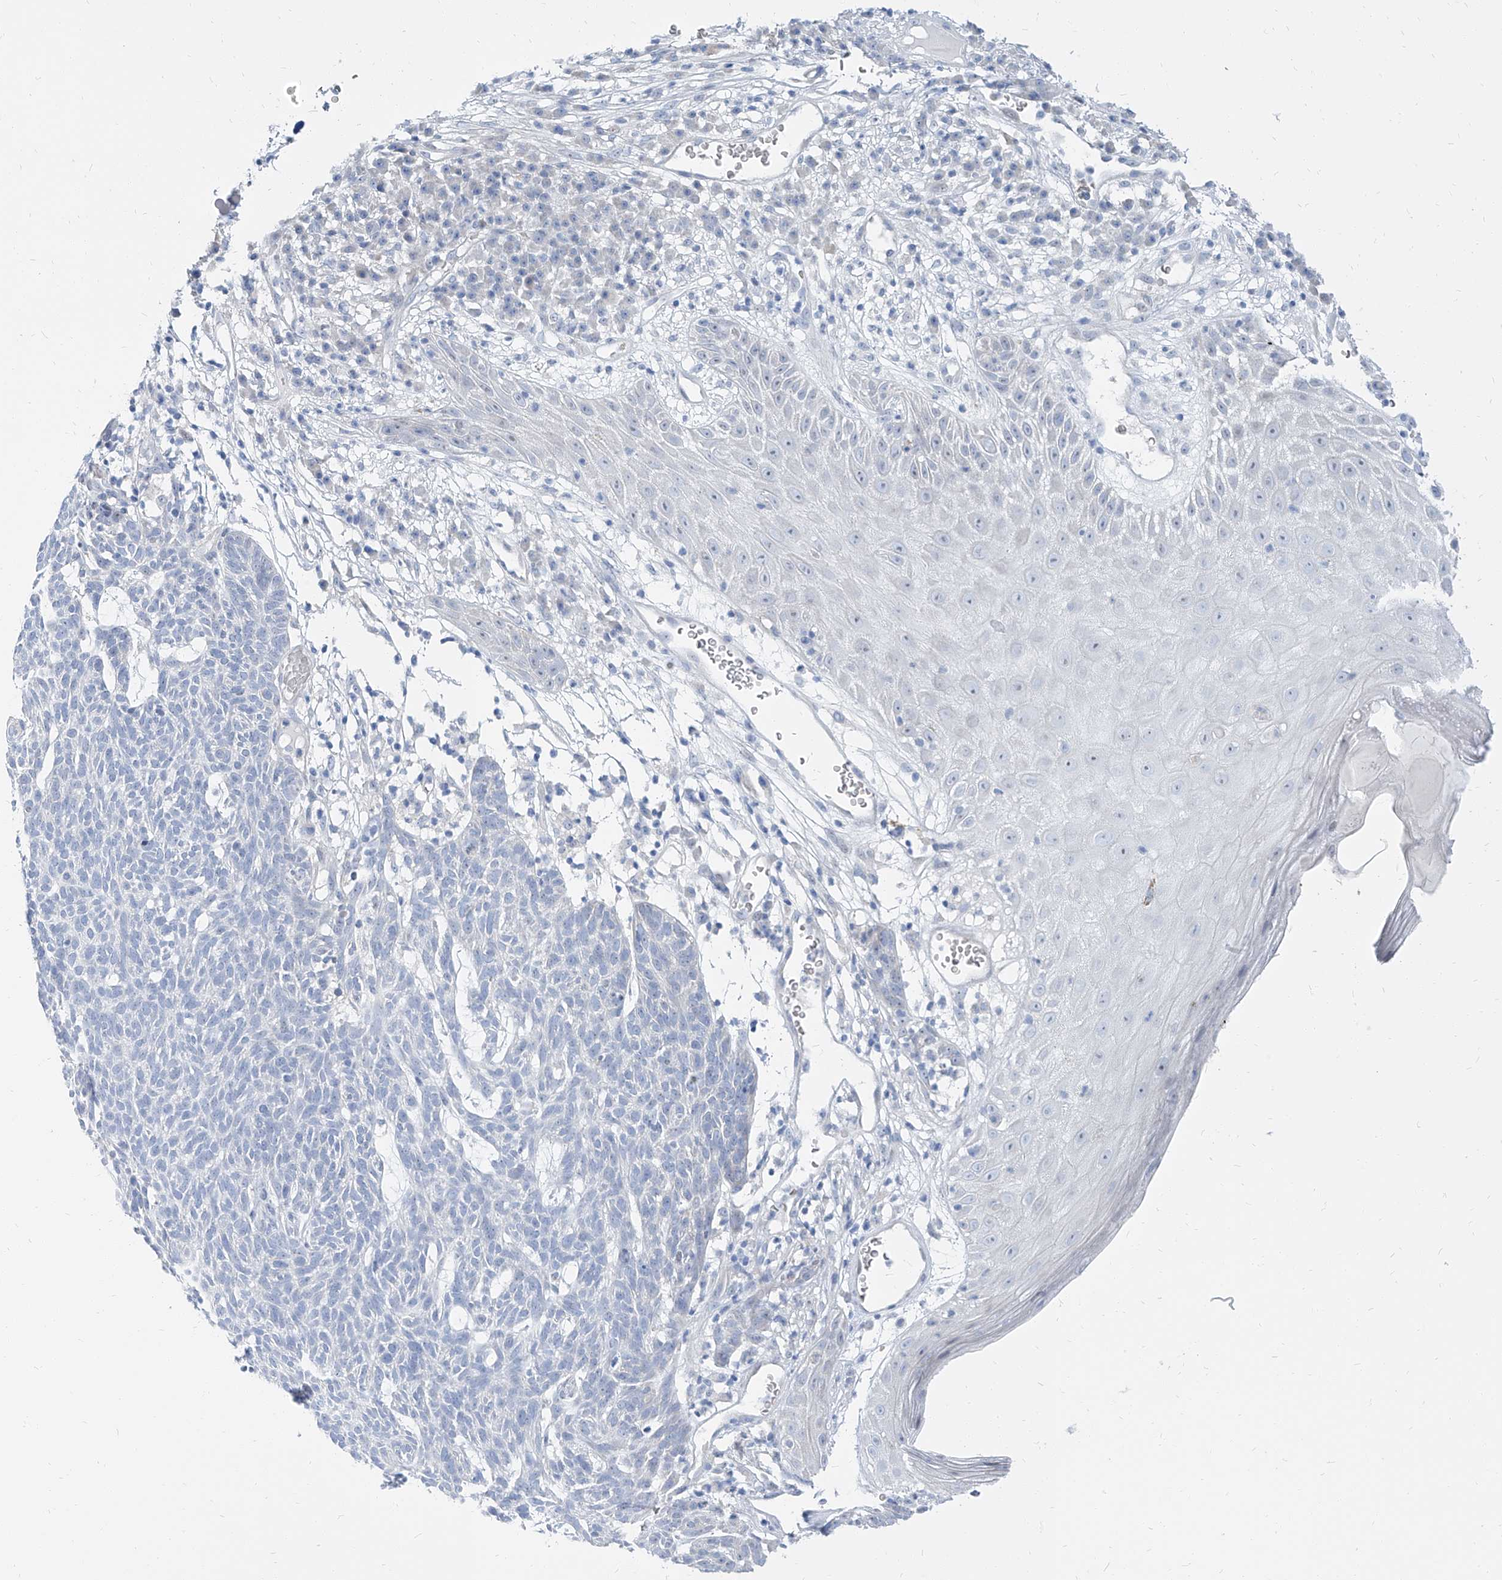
{"staining": {"intensity": "negative", "quantity": "none", "location": "none"}, "tissue": "skin cancer", "cell_type": "Tumor cells", "image_type": "cancer", "snomed": [{"axis": "morphology", "description": "Squamous cell carcinoma, NOS"}, {"axis": "topography", "description": "Skin"}], "caption": "IHC of human skin cancer shows no positivity in tumor cells.", "gene": "TXLNB", "patient": {"sex": "female", "age": 90}}